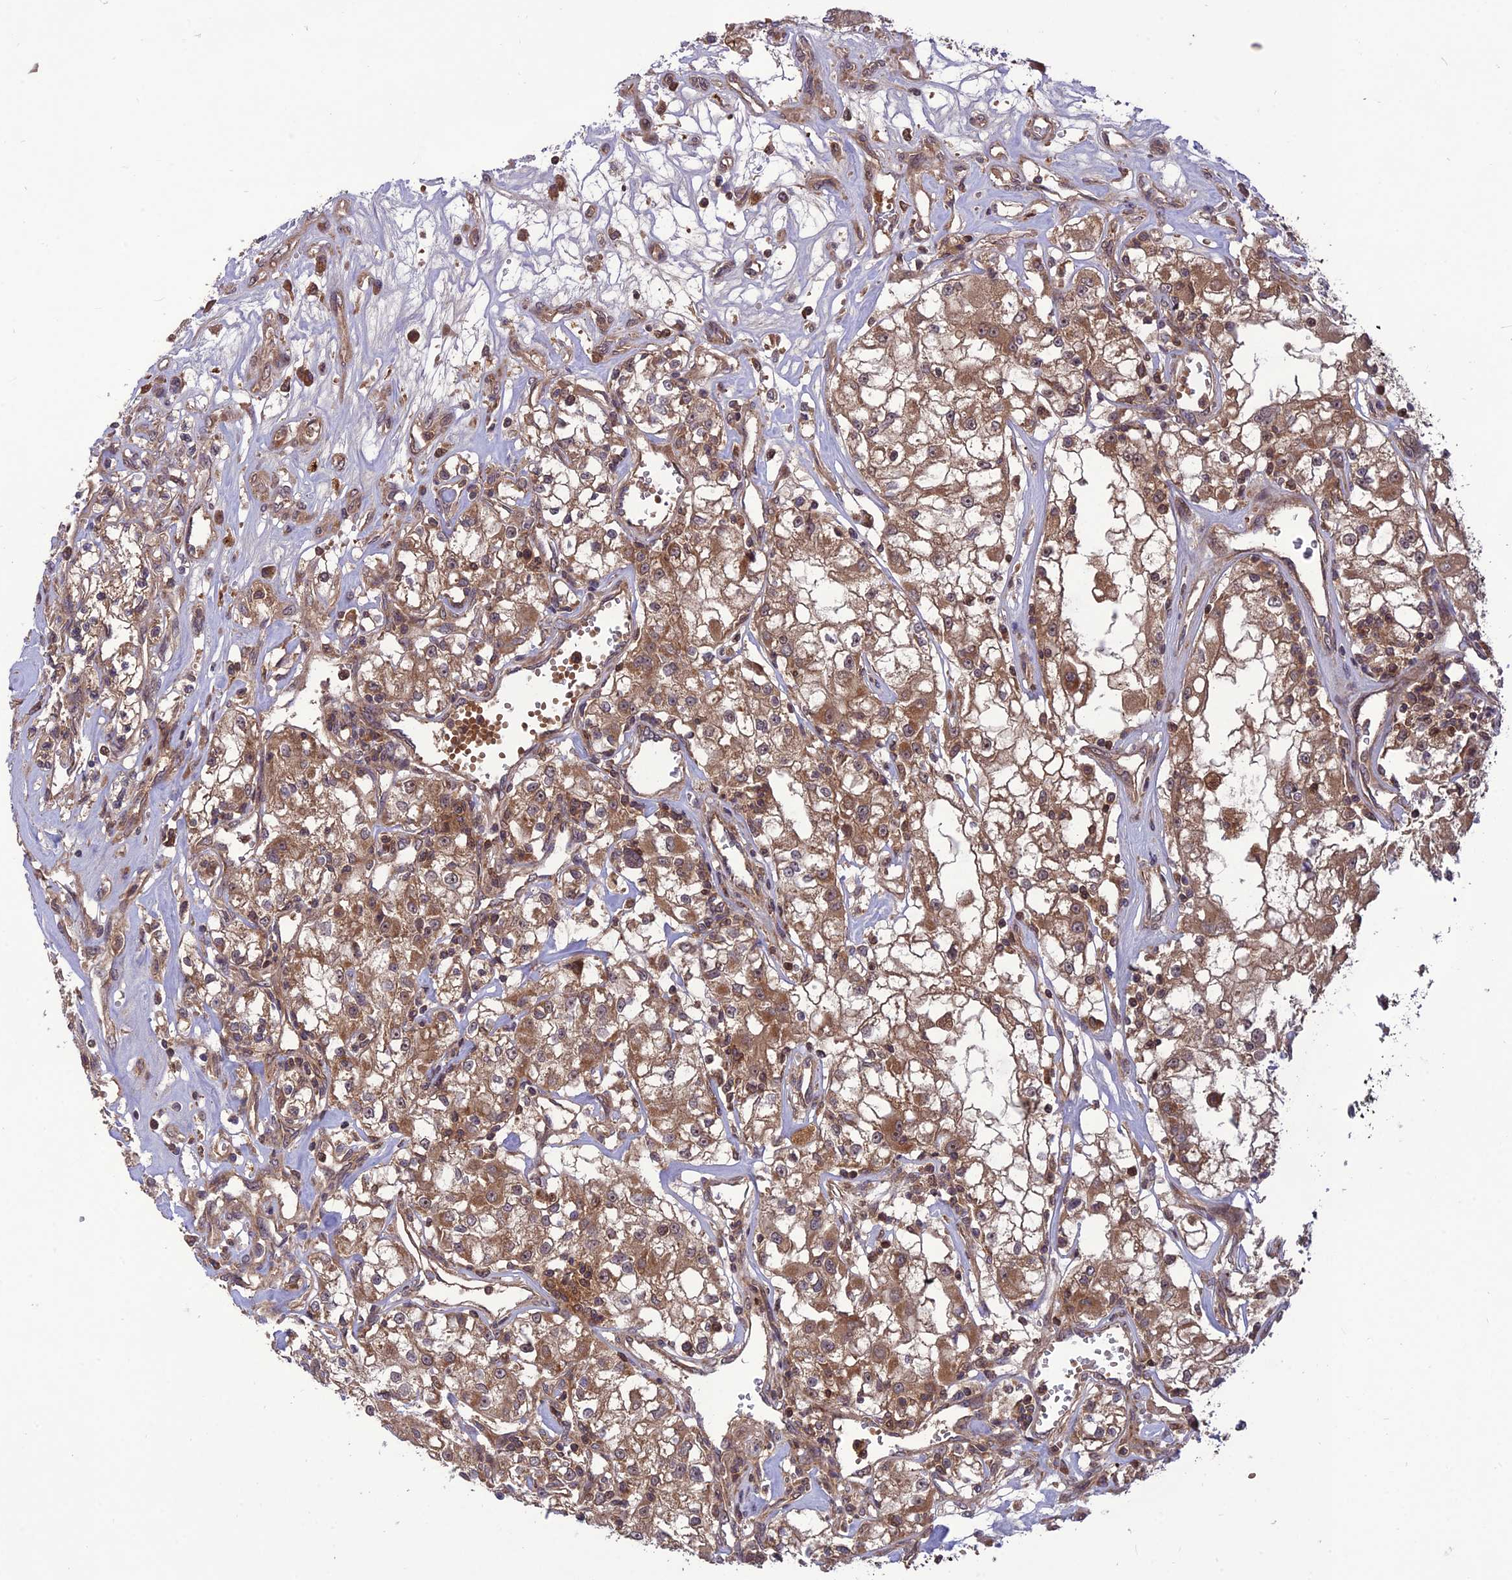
{"staining": {"intensity": "moderate", "quantity": ">75%", "location": "cytoplasmic/membranous"}, "tissue": "renal cancer", "cell_type": "Tumor cells", "image_type": "cancer", "snomed": [{"axis": "morphology", "description": "Adenocarcinoma, NOS"}, {"axis": "topography", "description": "Kidney"}], "caption": "Renal cancer (adenocarcinoma) was stained to show a protein in brown. There is medium levels of moderate cytoplasmic/membranous positivity in approximately >75% of tumor cells.", "gene": "NDUFC1", "patient": {"sex": "female", "age": 59}}